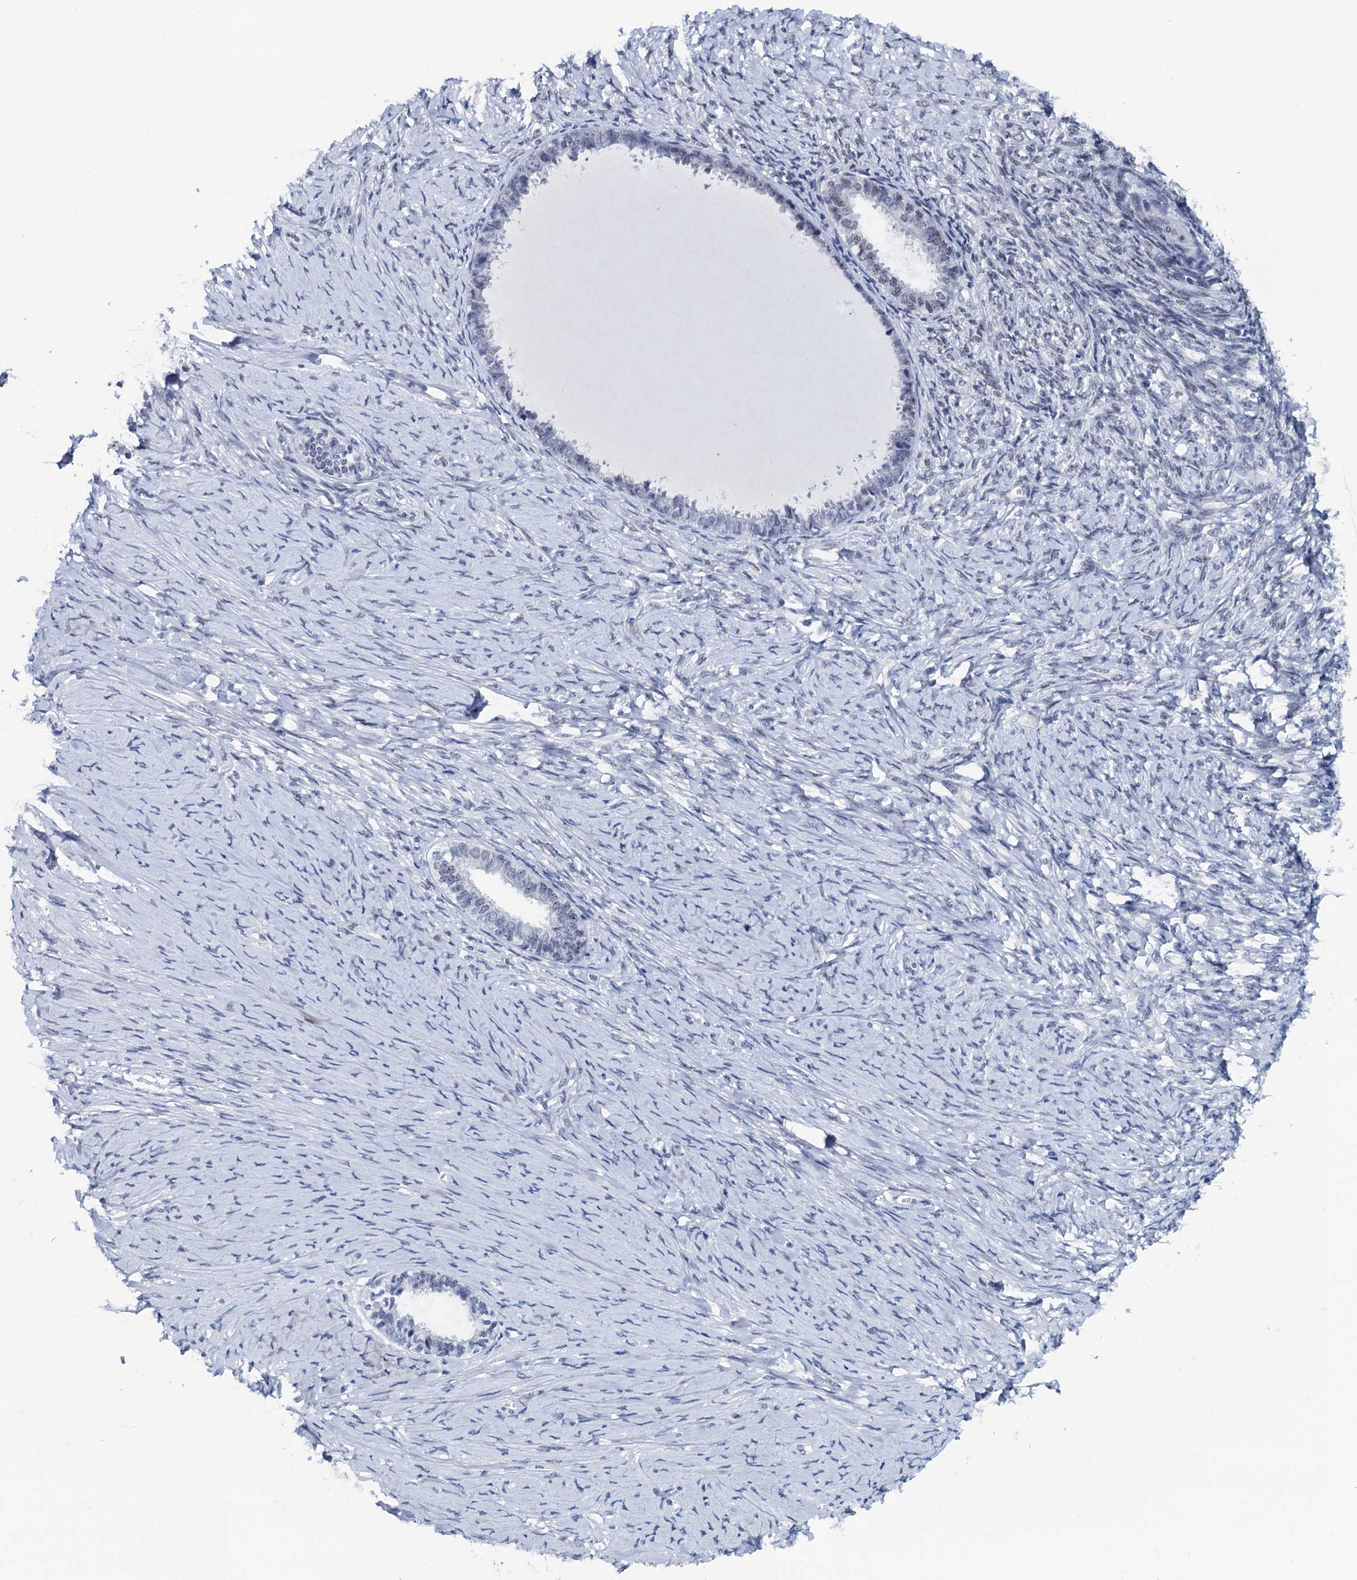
{"staining": {"intensity": "negative", "quantity": "none", "location": "none"}, "tissue": "ovarian cancer", "cell_type": "Tumor cells", "image_type": "cancer", "snomed": [{"axis": "morphology", "description": "Cystadenocarcinoma, serous, NOS"}, {"axis": "topography", "description": "Ovary"}], "caption": "Serous cystadenocarcinoma (ovarian) stained for a protein using immunohistochemistry exhibits no positivity tumor cells.", "gene": "FNBP4", "patient": {"sex": "female", "age": 79}}